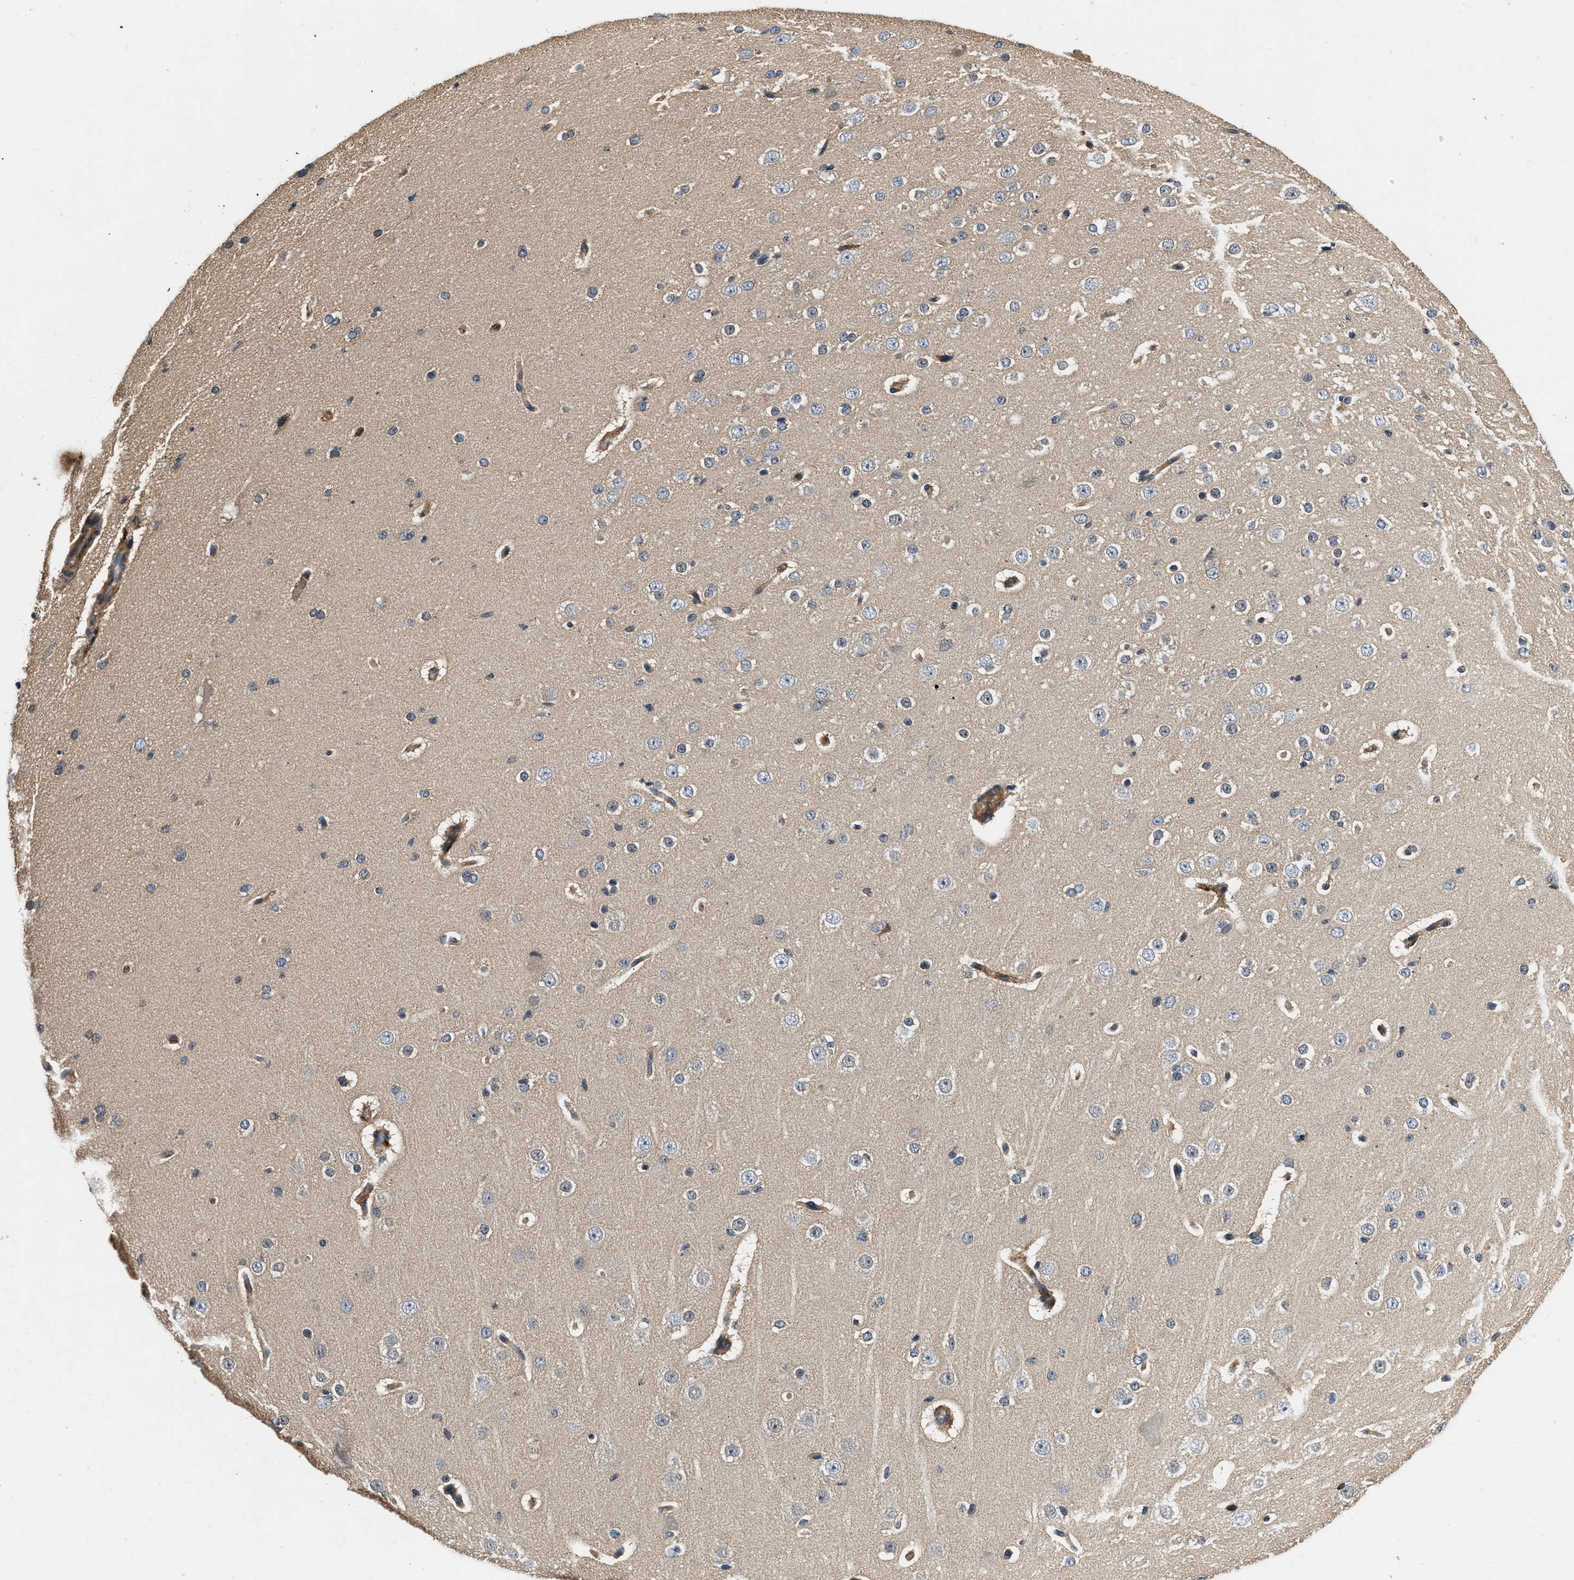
{"staining": {"intensity": "moderate", "quantity": ">75%", "location": "cytoplasmic/membranous"}, "tissue": "cerebral cortex", "cell_type": "Endothelial cells", "image_type": "normal", "snomed": [{"axis": "morphology", "description": "Normal tissue, NOS"}, {"axis": "morphology", "description": "Developmental malformation"}, {"axis": "topography", "description": "Cerebral cortex"}], "caption": "A brown stain shows moderate cytoplasmic/membranous staining of a protein in endothelial cells of benign human cerebral cortex. The protein is shown in brown color, while the nuclei are stained blue.", "gene": "NME6", "patient": {"sex": "female", "age": 30}}